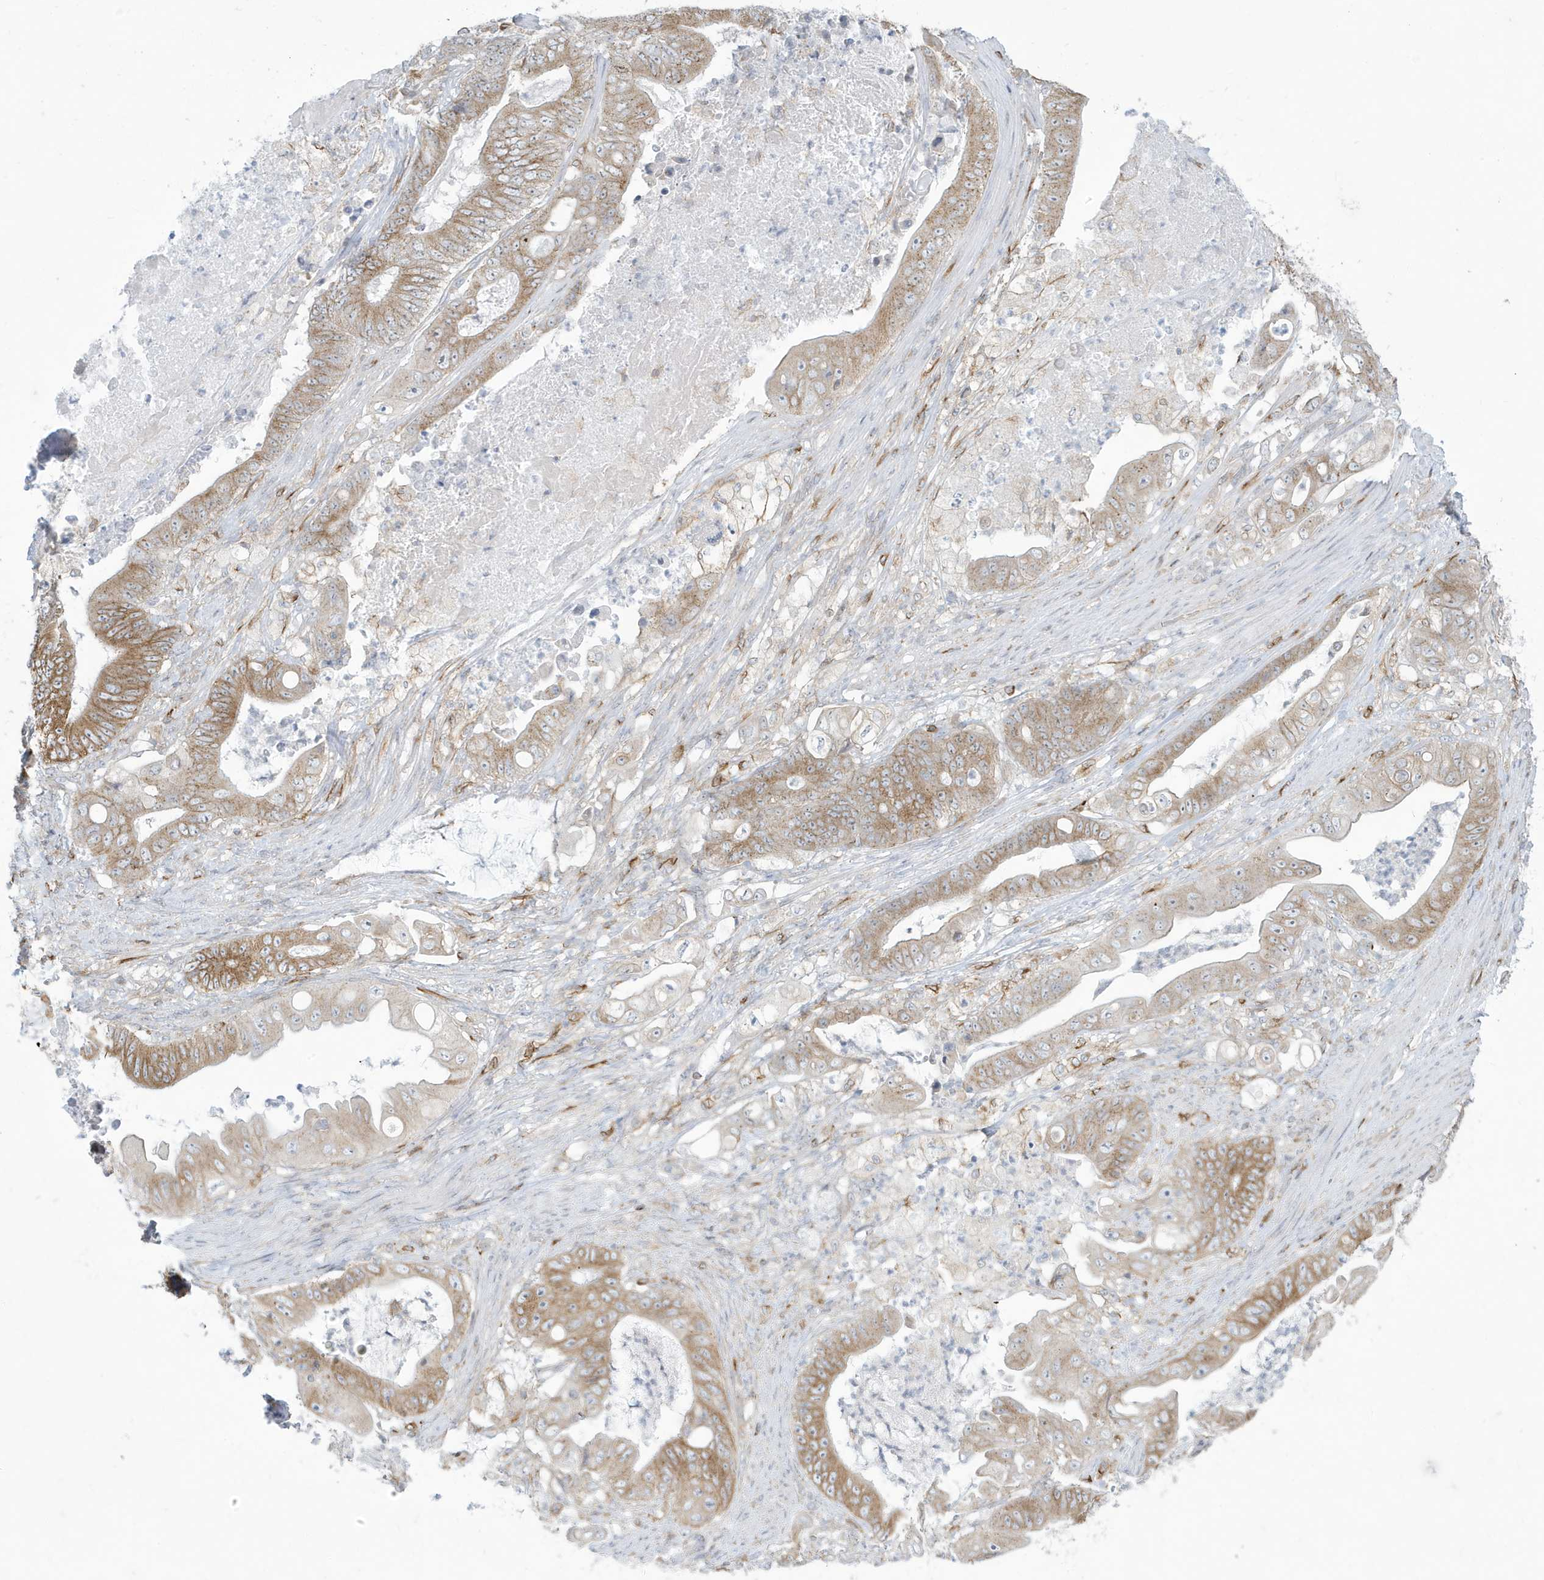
{"staining": {"intensity": "moderate", "quantity": ">75%", "location": "cytoplasmic/membranous"}, "tissue": "stomach cancer", "cell_type": "Tumor cells", "image_type": "cancer", "snomed": [{"axis": "morphology", "description": "Adenocarcinoma, NOS"}, {"axis": "topography", "description": "Stomach"}], "caption": "A medium amount of moderate cytoplasmic/membranous positivity is identified in about >75% of tumor cells in stomach cancer (adenocarcinoma) tissue.", "gene": "SLAMF9", "patient": {"sex": "female", "age": 73}}